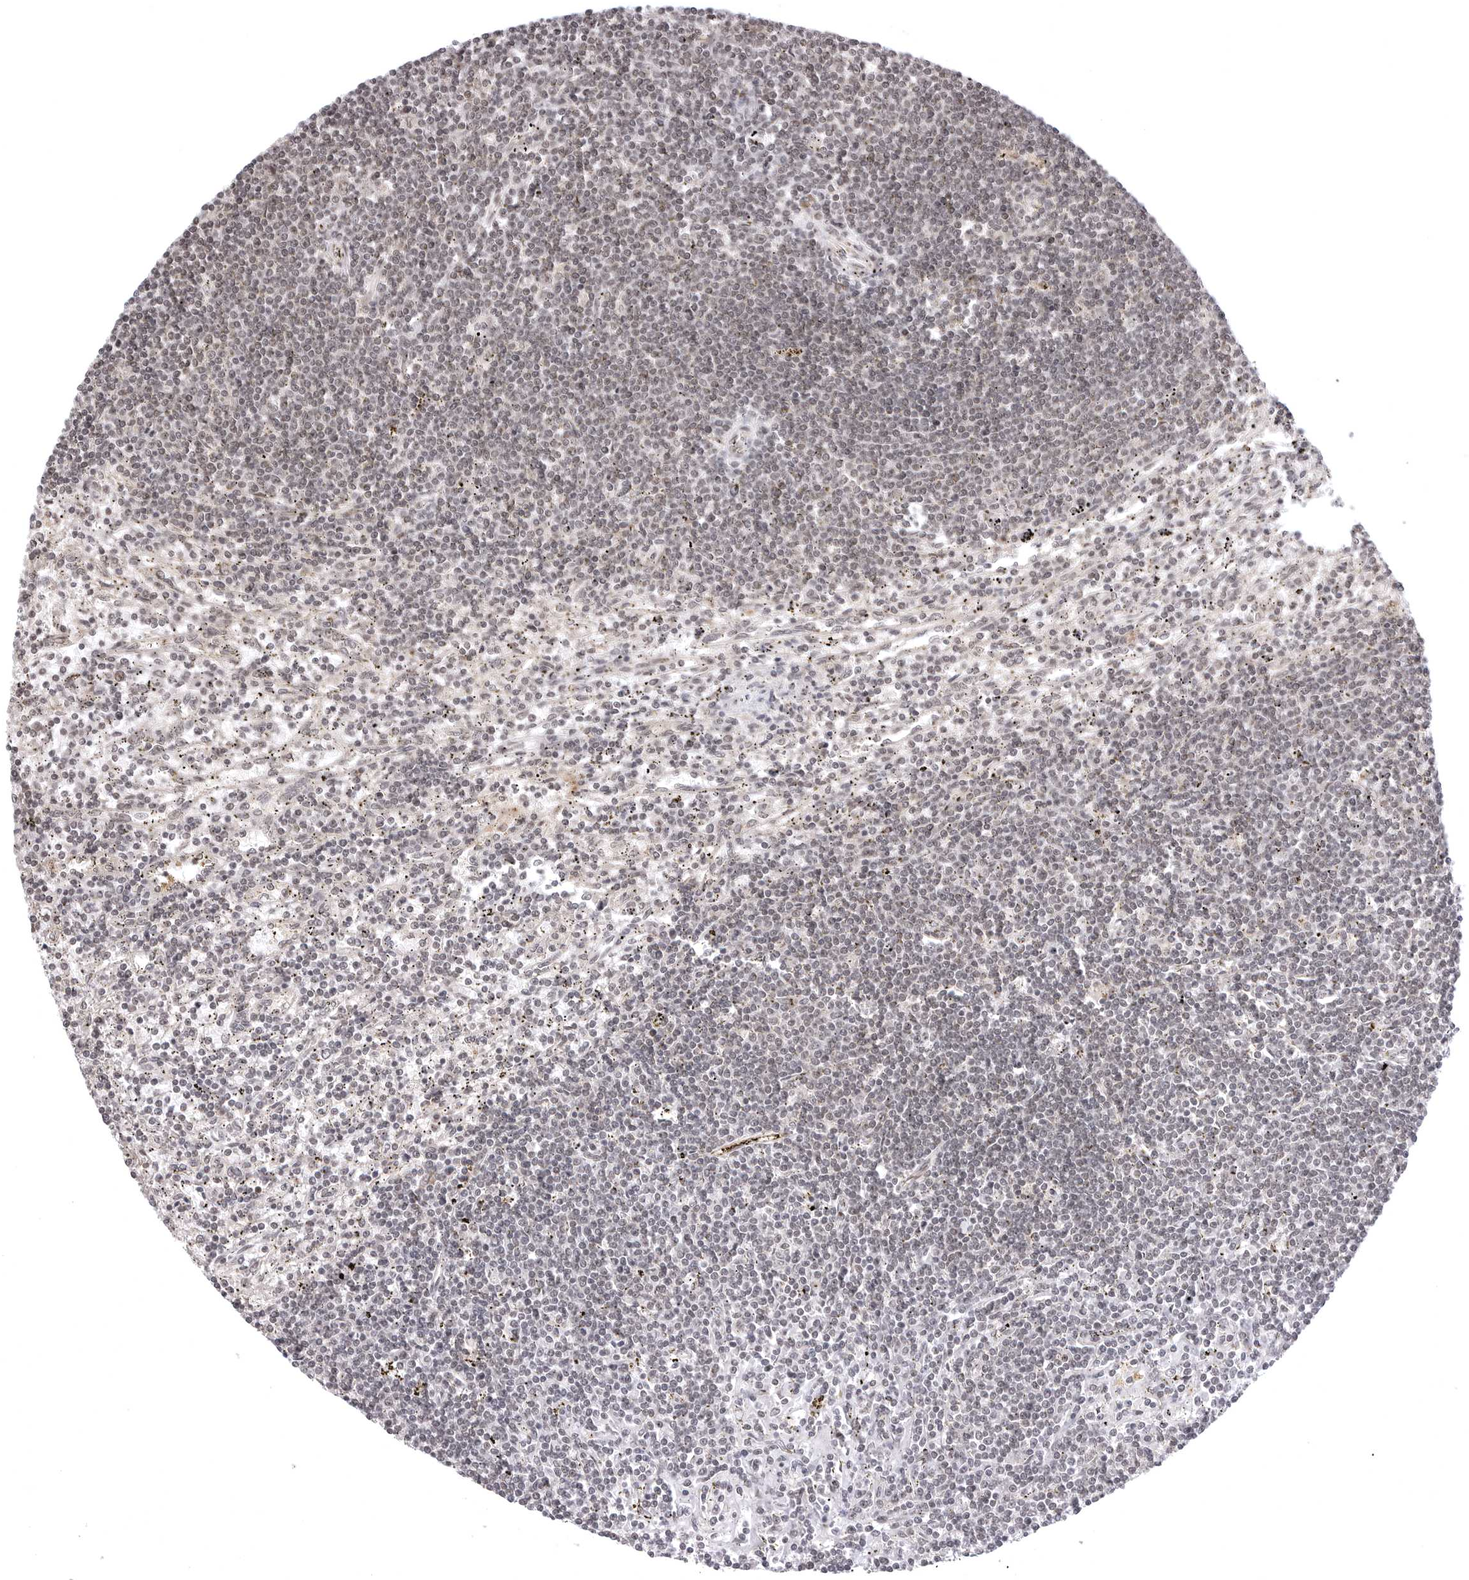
{"staining": {"intensity": "weak", "quantity": "25%-75%", "location": "nuclear"}, "tissue": "lymphoma", "cell_type": "Tumor cells", "image_type": "cancer", "snomed": [{"axis": "morphology", "description": "Malignant lymphoma, non-Hodgkin's type, Low grade"}, {"axis": "topography", "description": "Spleen"}], "caption": "Lymphoma stained with a protein marker demonstrates weak staining in tumor cells.", "gene": "PHF3", "patient": {"sex": "male", "age": 76}}